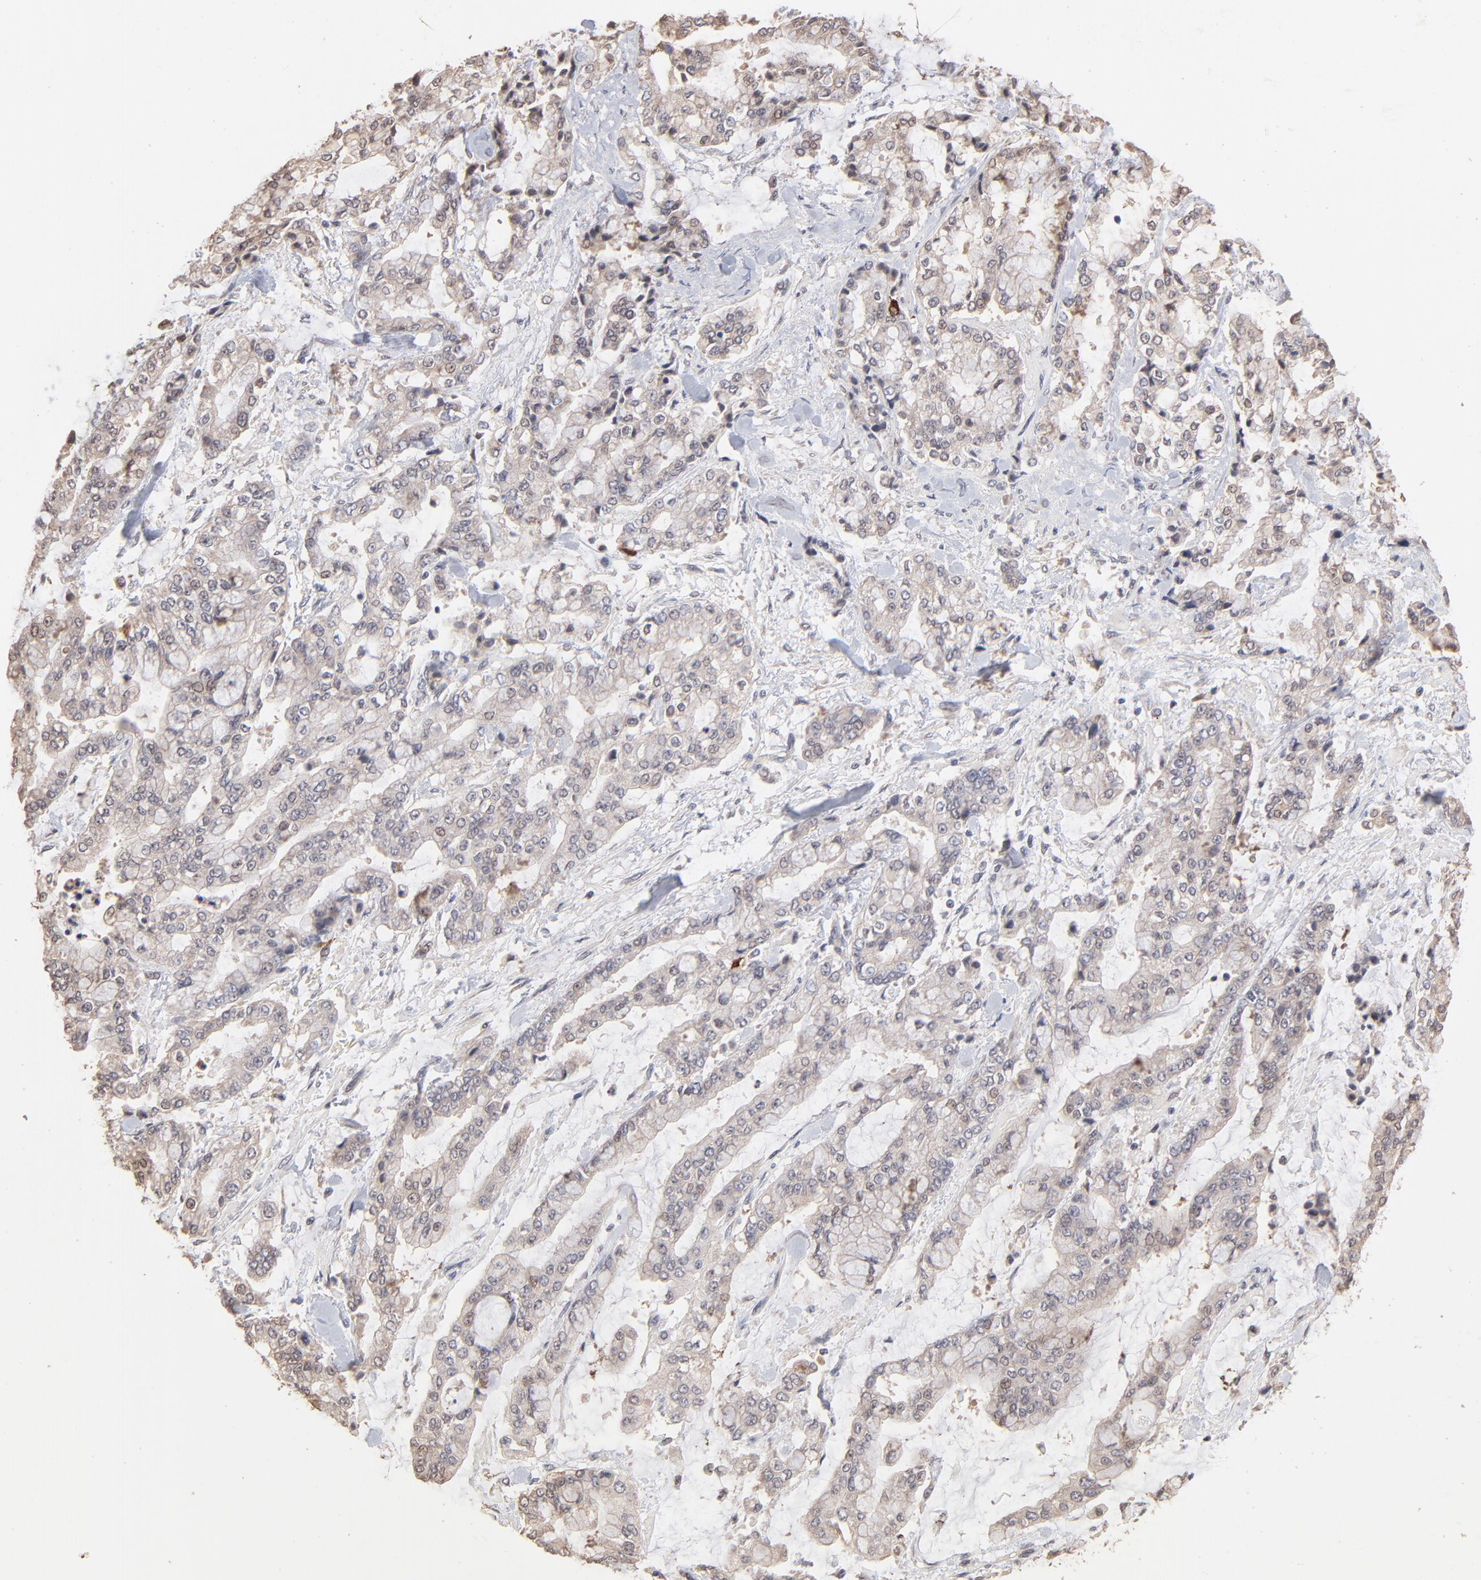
{"staining": {"intensity": "weak", "quantity": "<25%", "location": "cytoplasmic/membranous,nuclear"}, "tissue": "stomach cancer", "cell_type": "Tumor cells", "image_type": "cancer", "snomed": [{"axis": "morphology", "description": "Normal tissue, NOS"}, {"axis": "morphology", "description": "Adenocarcinoma, NOS"}, {"axis": "topography", "description": "Stomach, upper"}, {"axis": "topography", "description": "Stomach"}], "caption": "DAB immunohistochemical staining of stomach cancer (adenocarcinoma) demonstrates no significant expression in tumor cells.", "gene": "MSL2", "patient": {"sex": "male", "age": 76}}